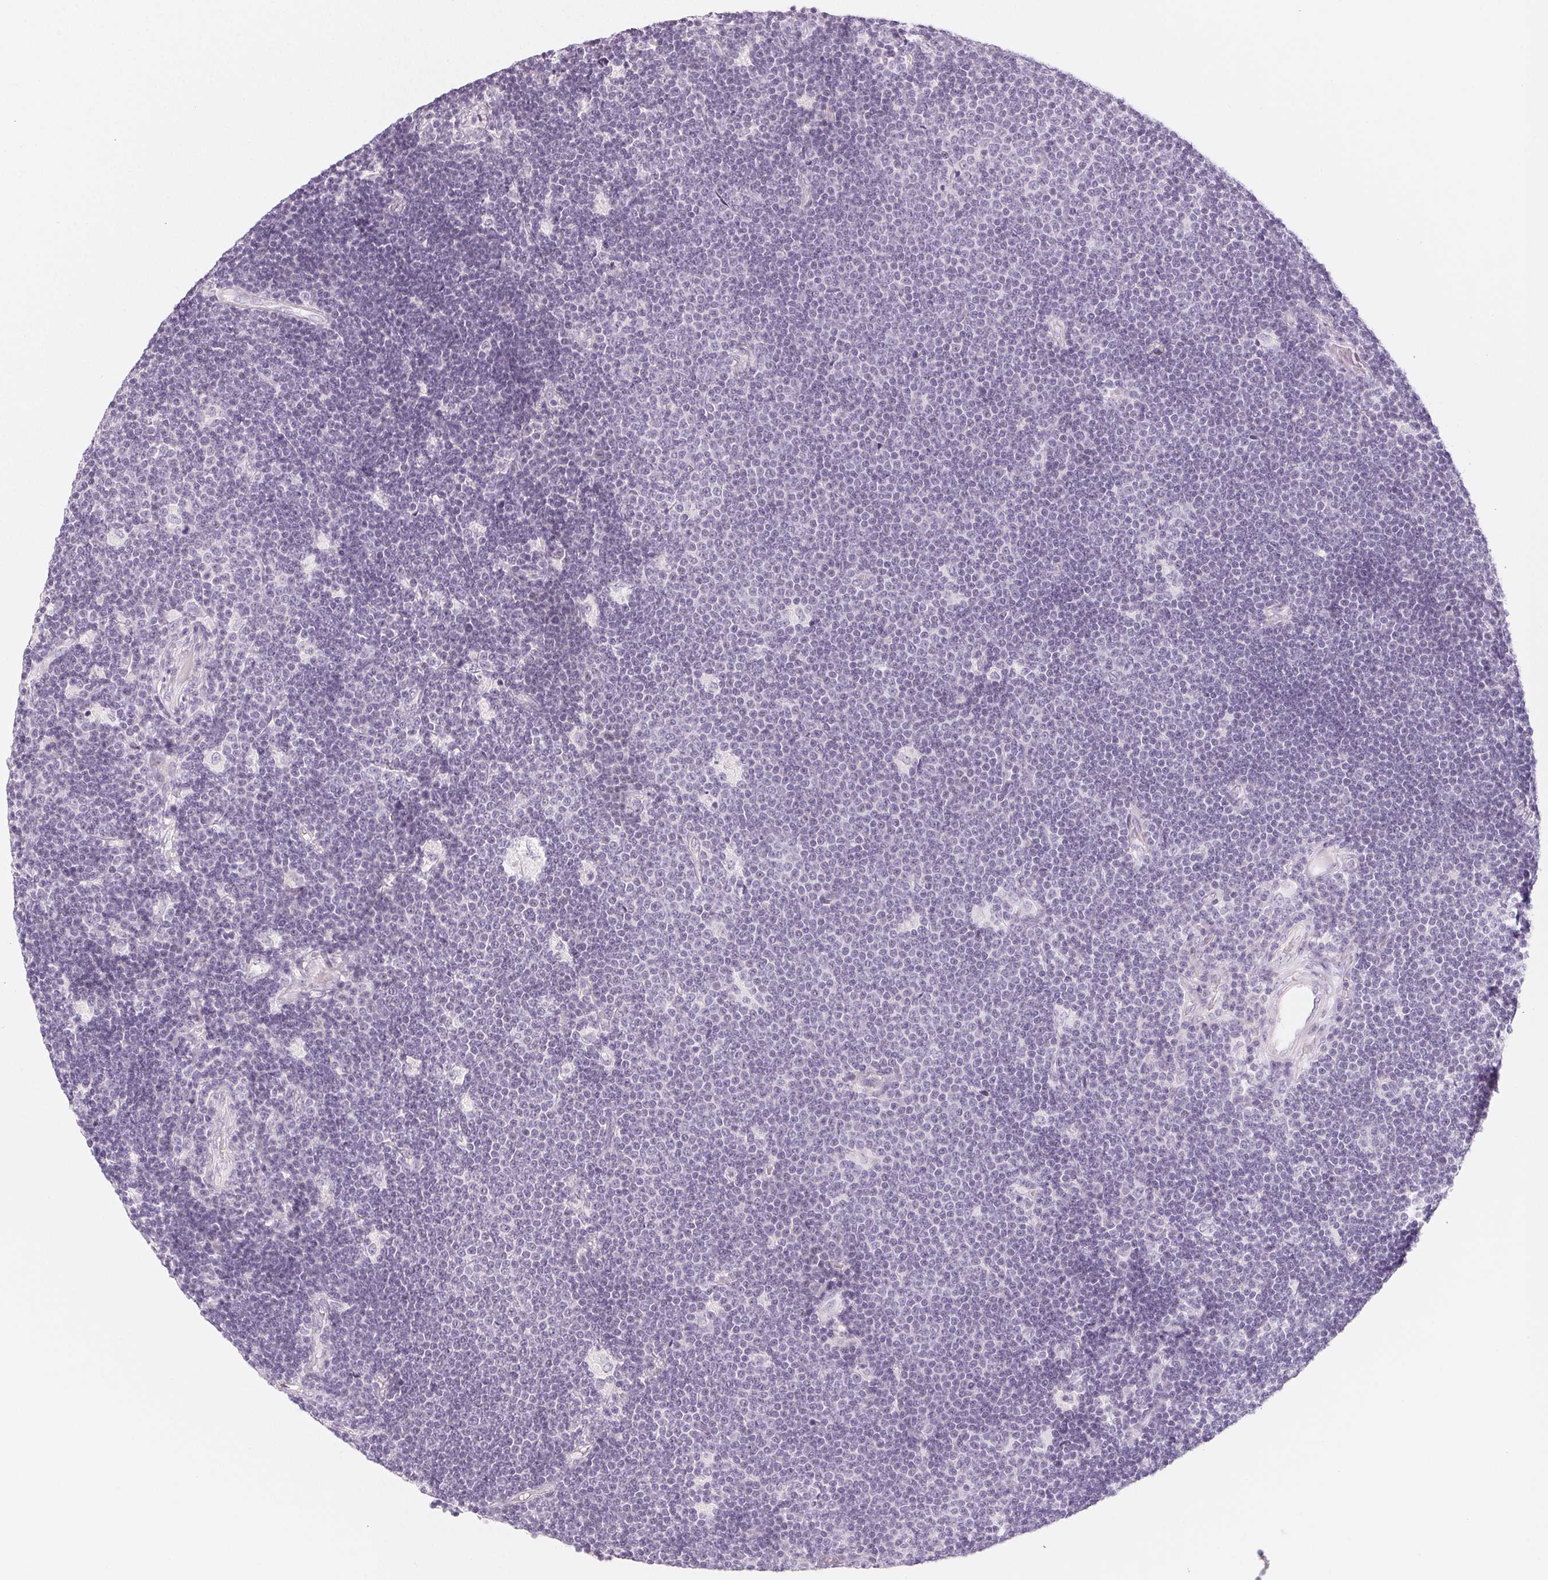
{"staining": {"intensity": "negative", "quantity": "none", "location": "none"}, "tissue": "lymphoma", "cell_type": "Tumor cells", "image_type": "cancer", "snomed": [{"axis": "morphology", "description": "Malignant lymphoma, non-Hodgkin's type, Low grade"}, {"axis": "topography", "description": "Brain"}], "caption": "The image exhibits no significant staining in tumor cells of low-grade malignant lymphoma, non-Hodgkin's type.", "gene": "SH3GL2", "patient": {"sex": "female", "age": 66}}